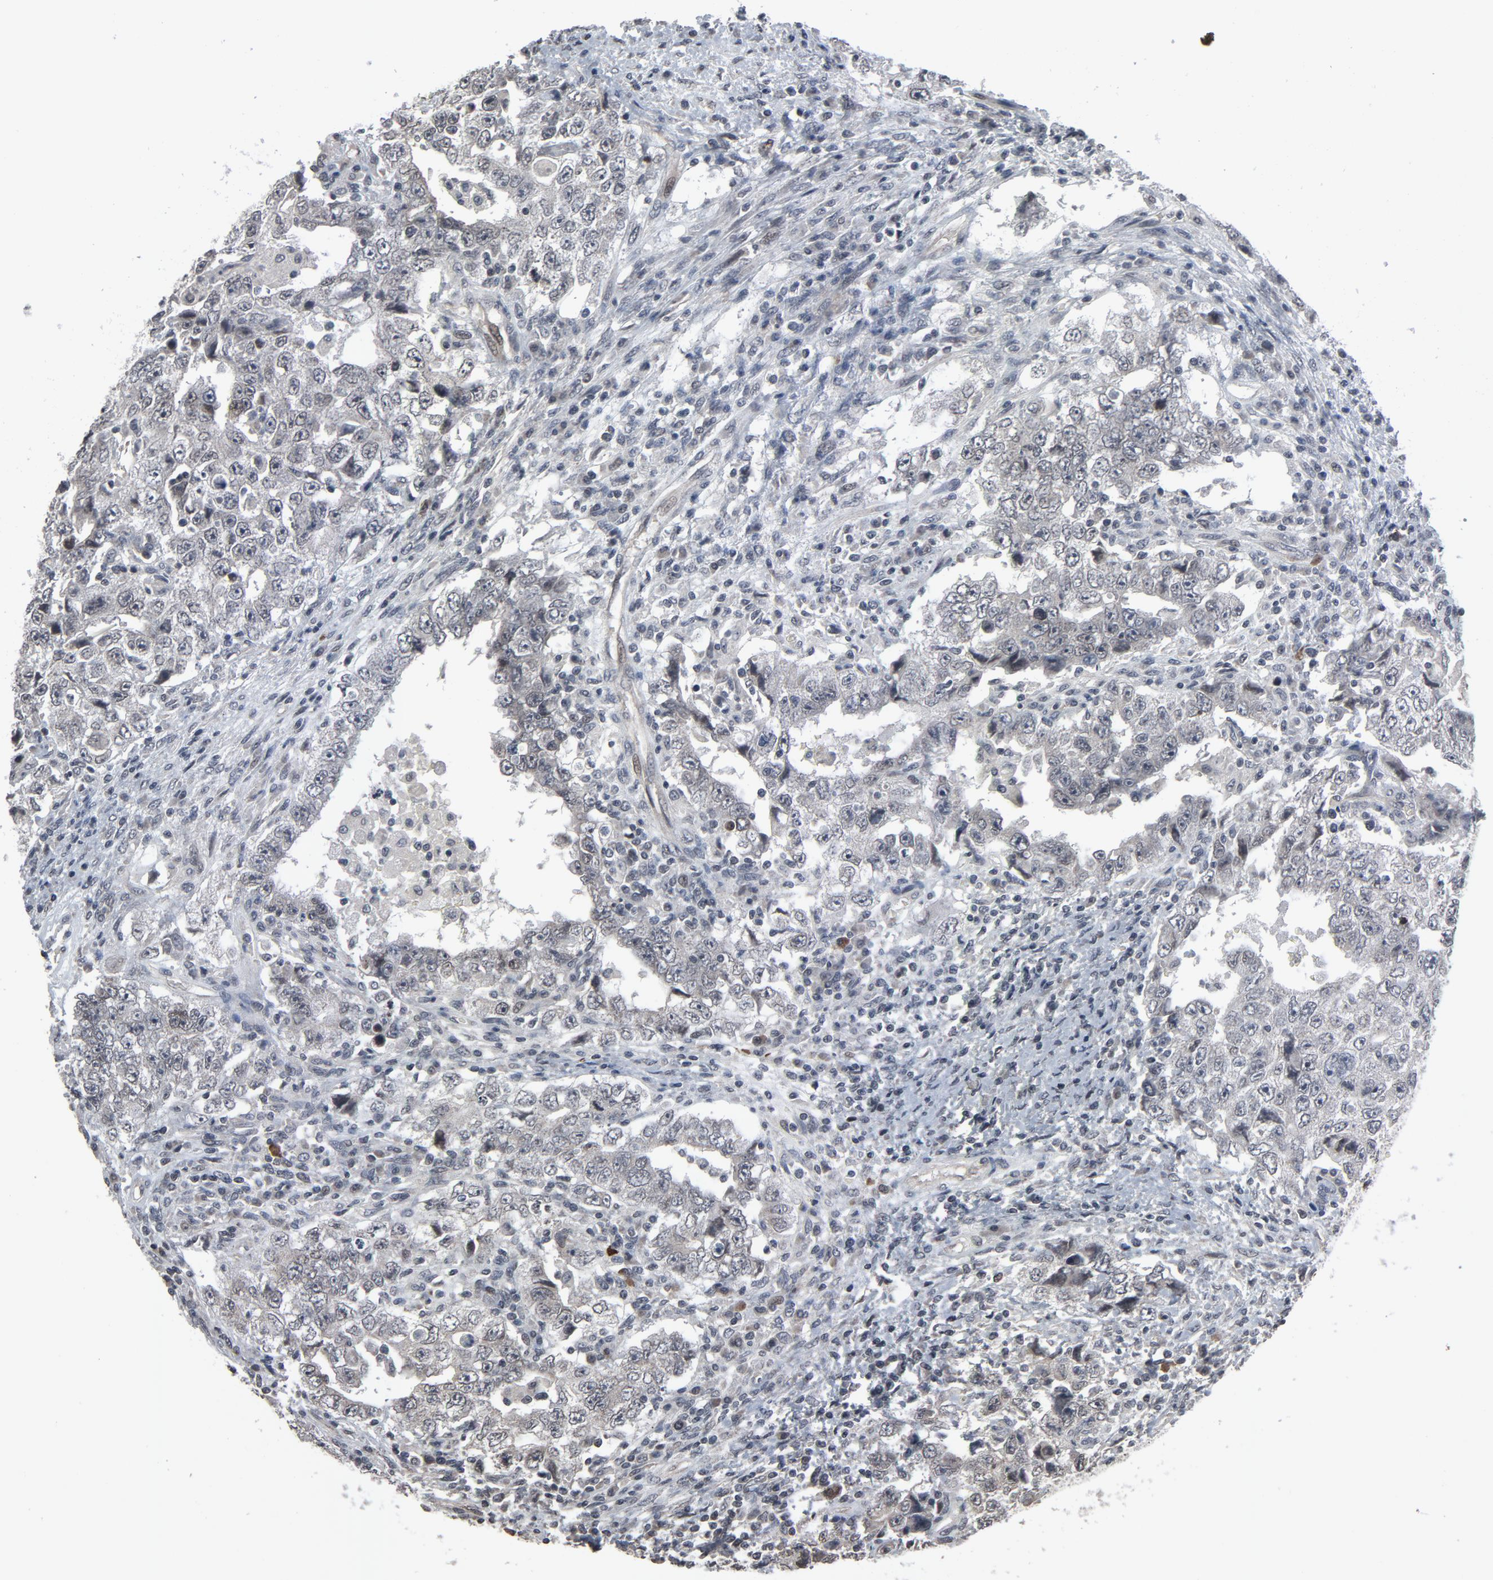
{"staining": {"intensity": "negative", "quantity": "none", "location": "none"}, "tissue": "testis cancer", "cell_type": "Tumor cells", "image_type": "cancer", "snomed": [{"axis": "morphology", "description": "Carcinoma, Embryonal, NOS"}, {"axis": "topography", "description": "Testis"}], "caption": "A photomicrograph of human testis embryonal carcinoma is negative for staining in tumor cells.", "gene": "POM121", "patient": {"sex": "male", "age": 26}}